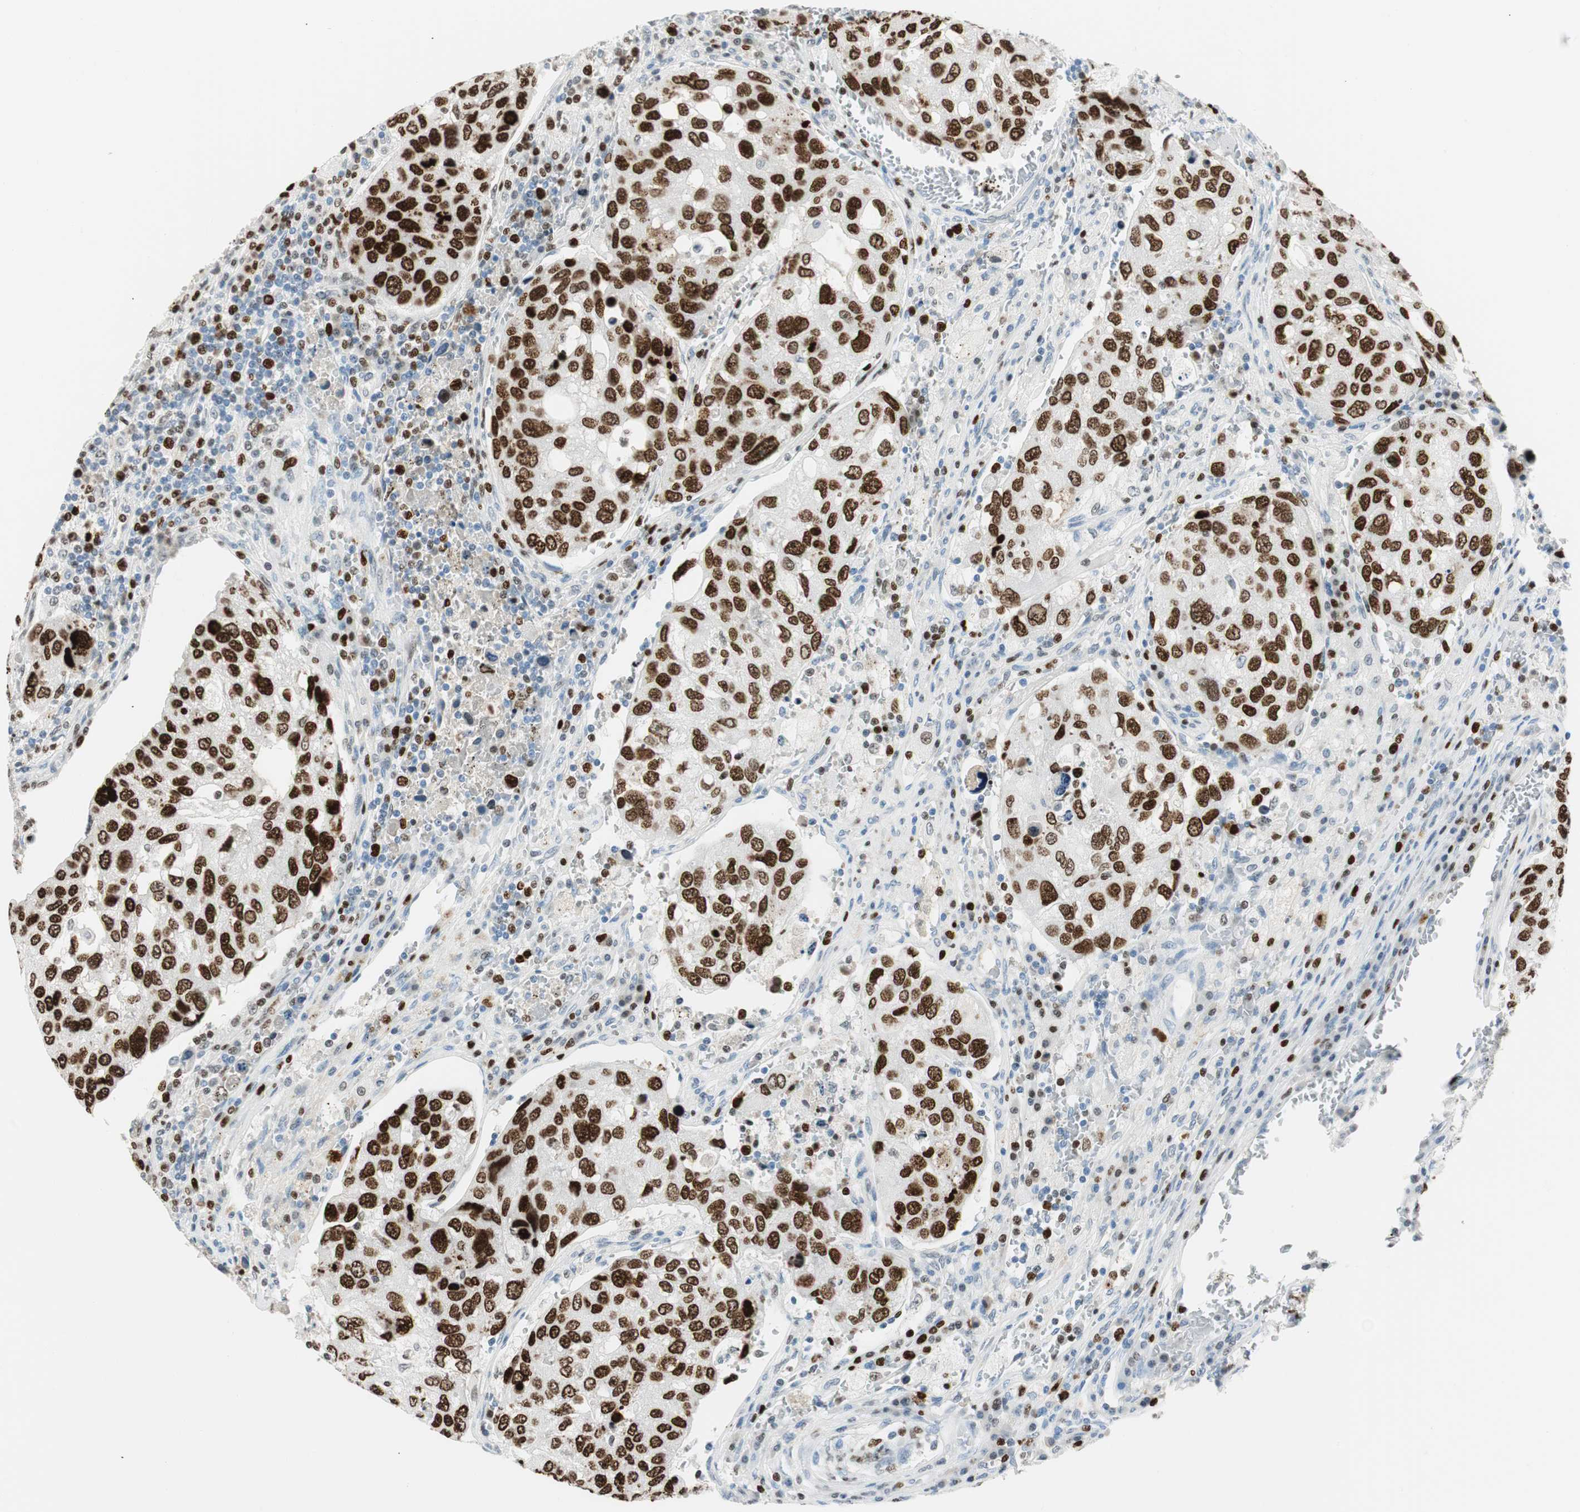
{"staining": {"intensity": "strong", "quantity": ">75%", "location": "nuclear"}, "tissue": "urothelial cancer", "cell_type": "Tumor cells", "image_type": "cancer", "snomed": [{"axis": "morphology", "description": "Urothelial carcinoma, High grade"}, {"axis": "topography", "description": "Lymph node"}, {"axis": "topography", "description": "Urinary bladder"}], "caption": "About >75% of tumor cells in human urothelial carcinoma (high-grade) exhibit strong nuclear protein staining as visualized by brown immunohistochemical staining.", "gene": "EZH2", "patient": {"sex": "male", "age": 51}}